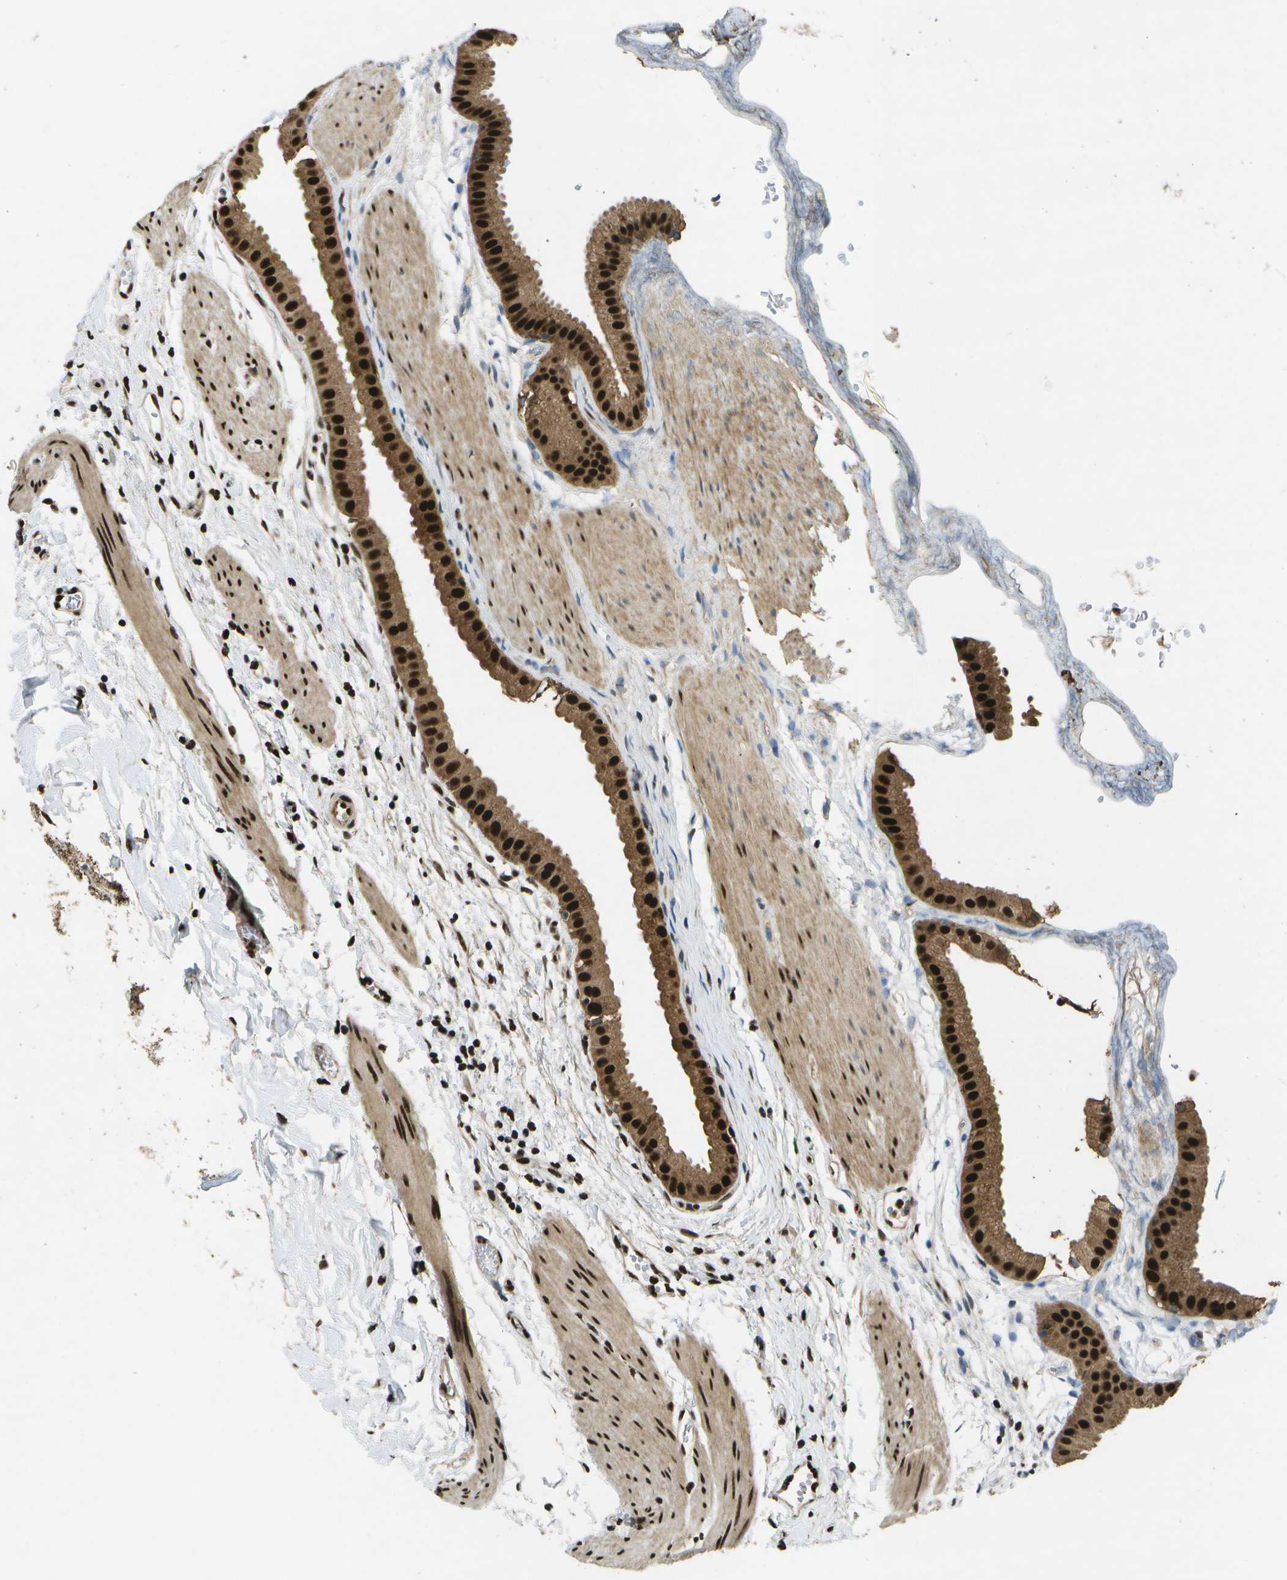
{"staining": {"intensity": "strong", "quantity": ">75%", "location": "cytoplasmic/membranous,nuclear"}, "tissue": "gallbladder", "cell_type": "Glandular cells", "image_type": "normal", "snomed": [{"axis": "morphology", "description": "Normal tissue, NOS"}, {"axis": "topography", "description": "Gallbladder"}], "caption": "A micrograph of gallbladder stained for a protein demonstrates strong cytoplasmic/membranous,nuclear brown staining in glandular cells.", "gene": "GANC", "patient": {"sex": "female", "age": 64}}